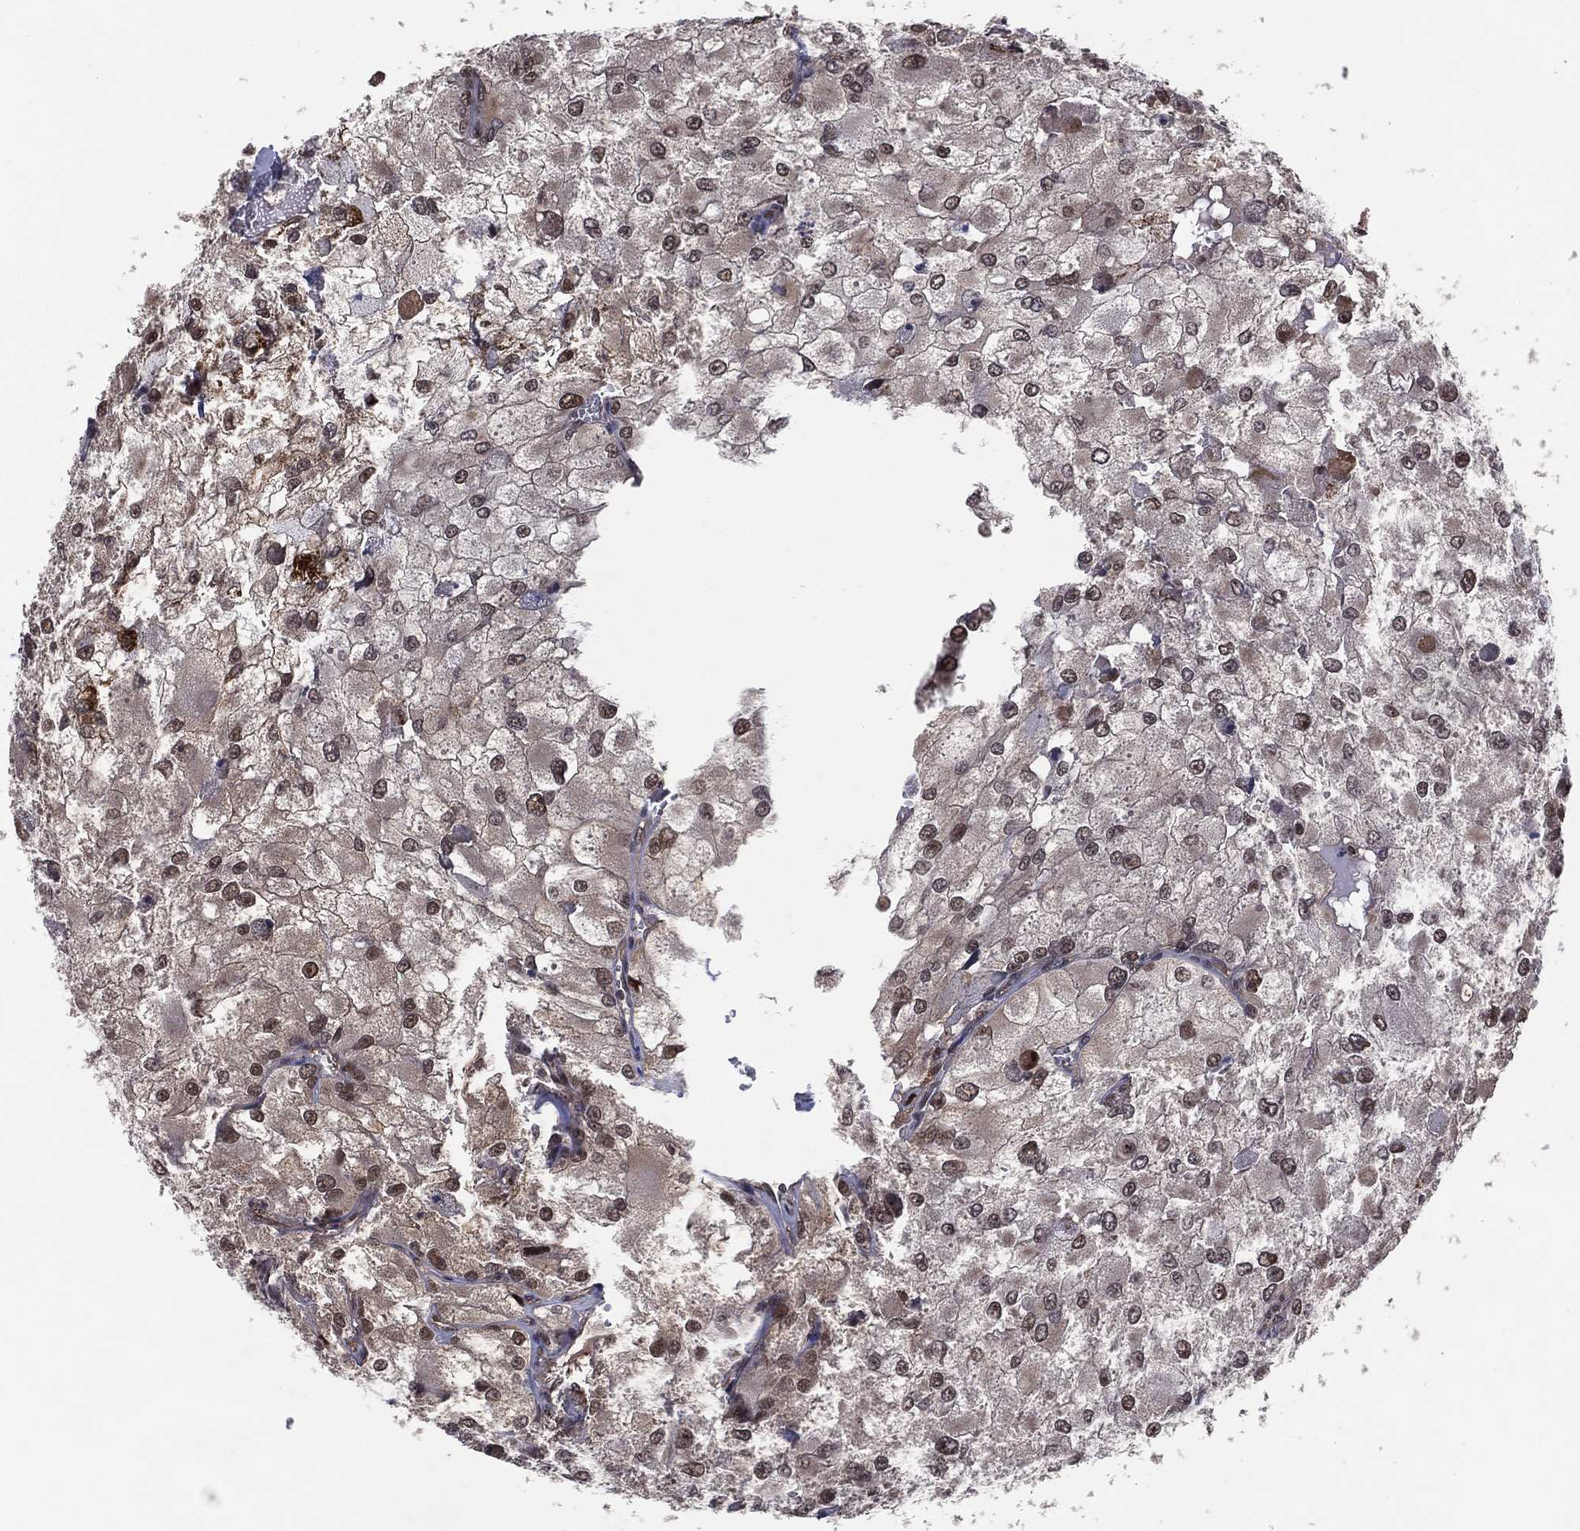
{"staining": {"intensity": "strong", "quantity": "<25%", "location": "nuclear"}, "tissue": "renal cancer", "cell_type": "Tumor cells", "image_type": "cancer", "snomed": [{"axis": "morphology", "description": "Adenocarcinoma, NOS"}, {"axis": "topography", "description": "Kidney"}], "caption": "Renal cancer stained for a protein (brown) displays strong nuclear positive staining in approximately <25% of tumor cells.", "gene": "ICOSLG", "patient": {"sex": "female", "age": 70}}